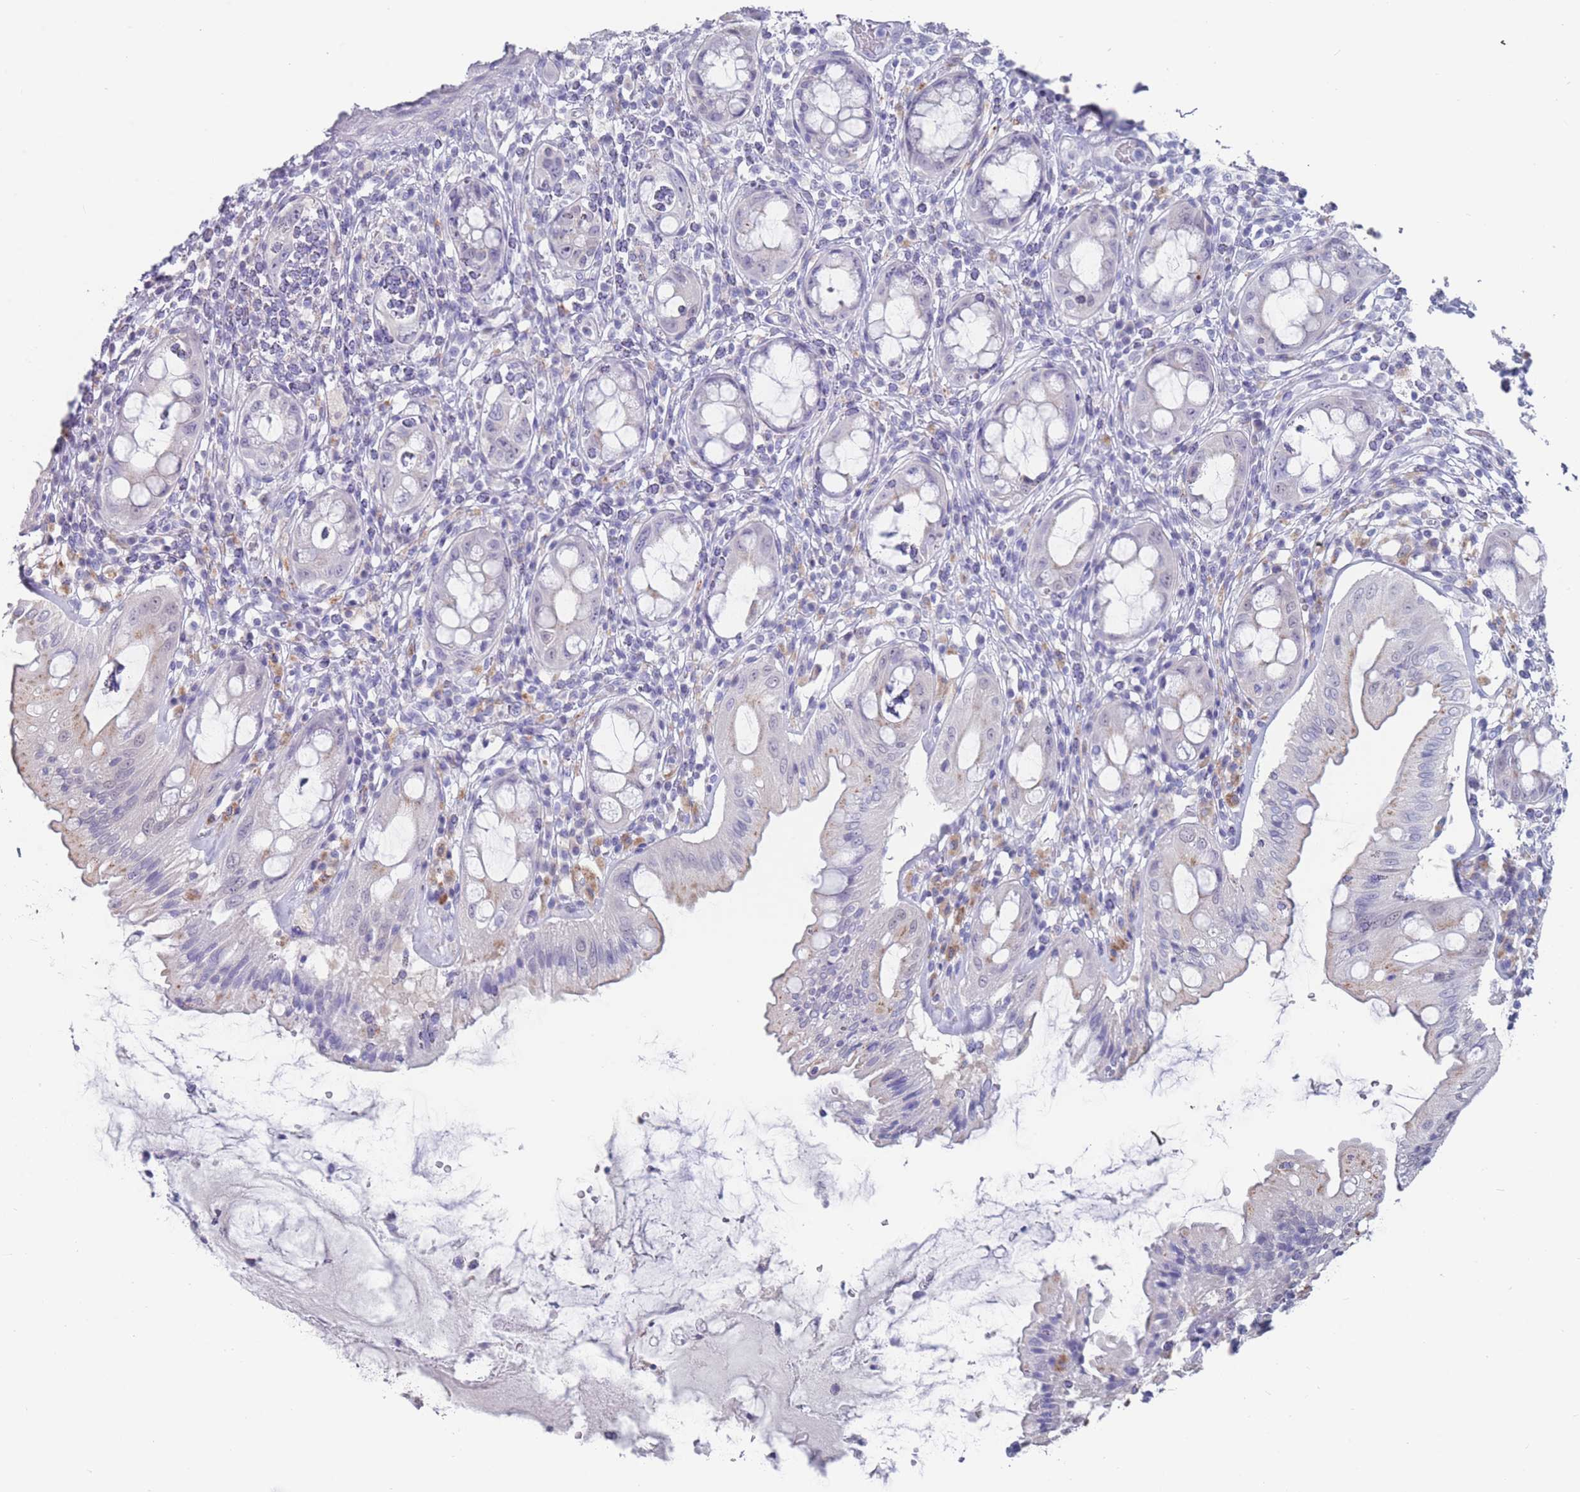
{"staining": {"intensity": "negative", "quantity": "none", "location": "none"}, "tissue": "rectum", "cell_type": "Glandular cells", "image_type": "normal", "snomed": [{"axis": "morphology", "description": "Normal tissue, NOS"}, {"axis": "topography", "description": "Rectum"}], "caption": "IHC micrograph of benign rectum stained for a protein (brown), which reveals no positivity in glandular cells.", "gene": "CYP51A1", "patient": {"sex": "female", "age": 57}}